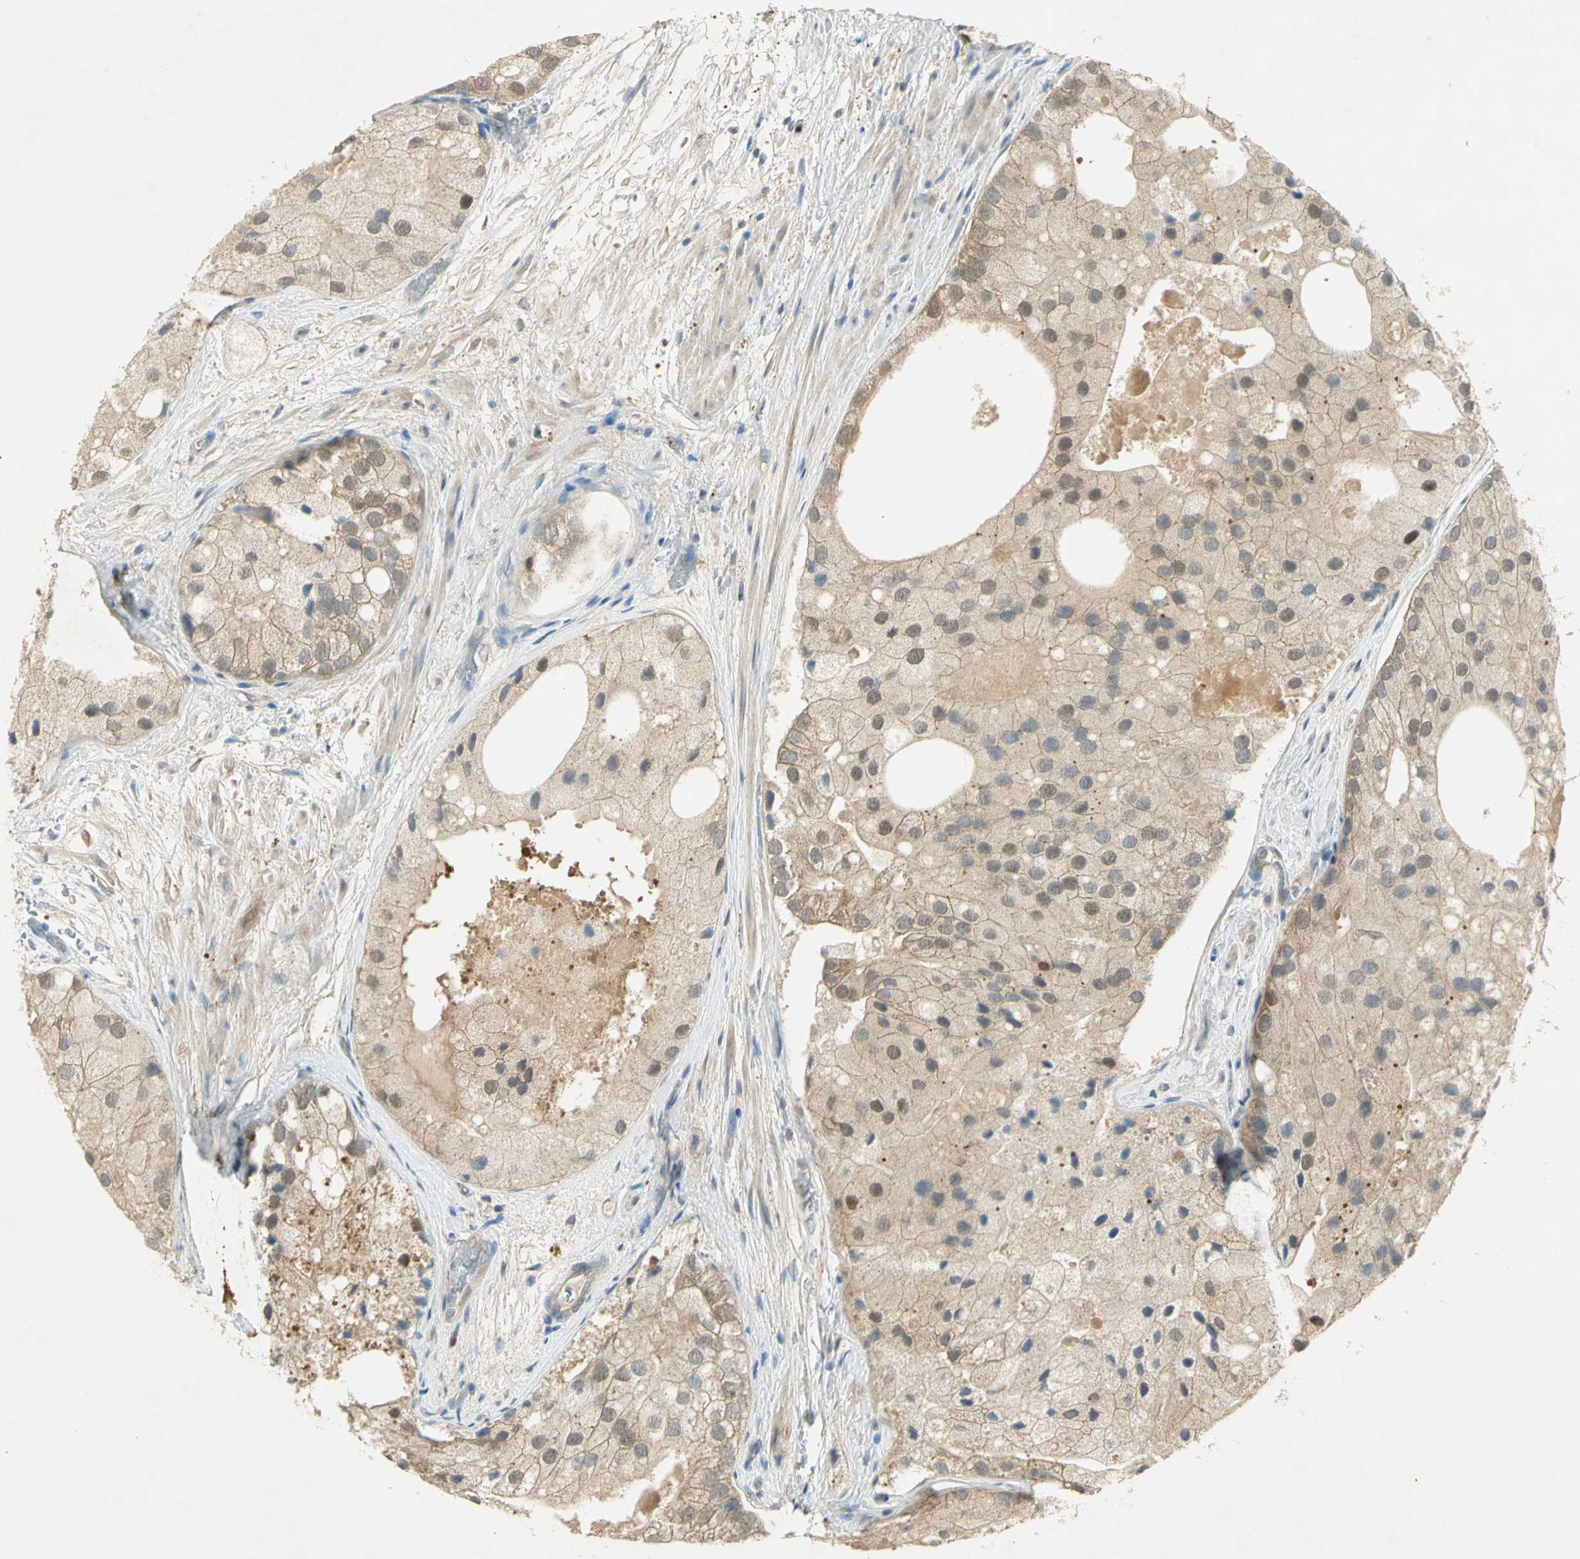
{"staining": {"intensity": "moderate", "quantity": ">75%", "location": "cytoplasmic/membranous,nuclear"}, "tissue": "prostate cancer", "cell_type": "Tumor cells", "image_type": "cancer", "snomed": [{"axis": "morphology", "description": "Adenocarcinoma, Low grade"}, {"axis": "topography", "description": "Prostate"}], "caption": "Immunohistochemistry (IHC) (DAB (3,3'-diaminobenzidine)) staining of prostate adenocarcinoma (low-grade) shows moderate cytoplasmic/membranous and nuclear protein expression in about >75% of tumor cells.", "gene": "BIRC2", "patient": {"sex": "male", "age": 69}}